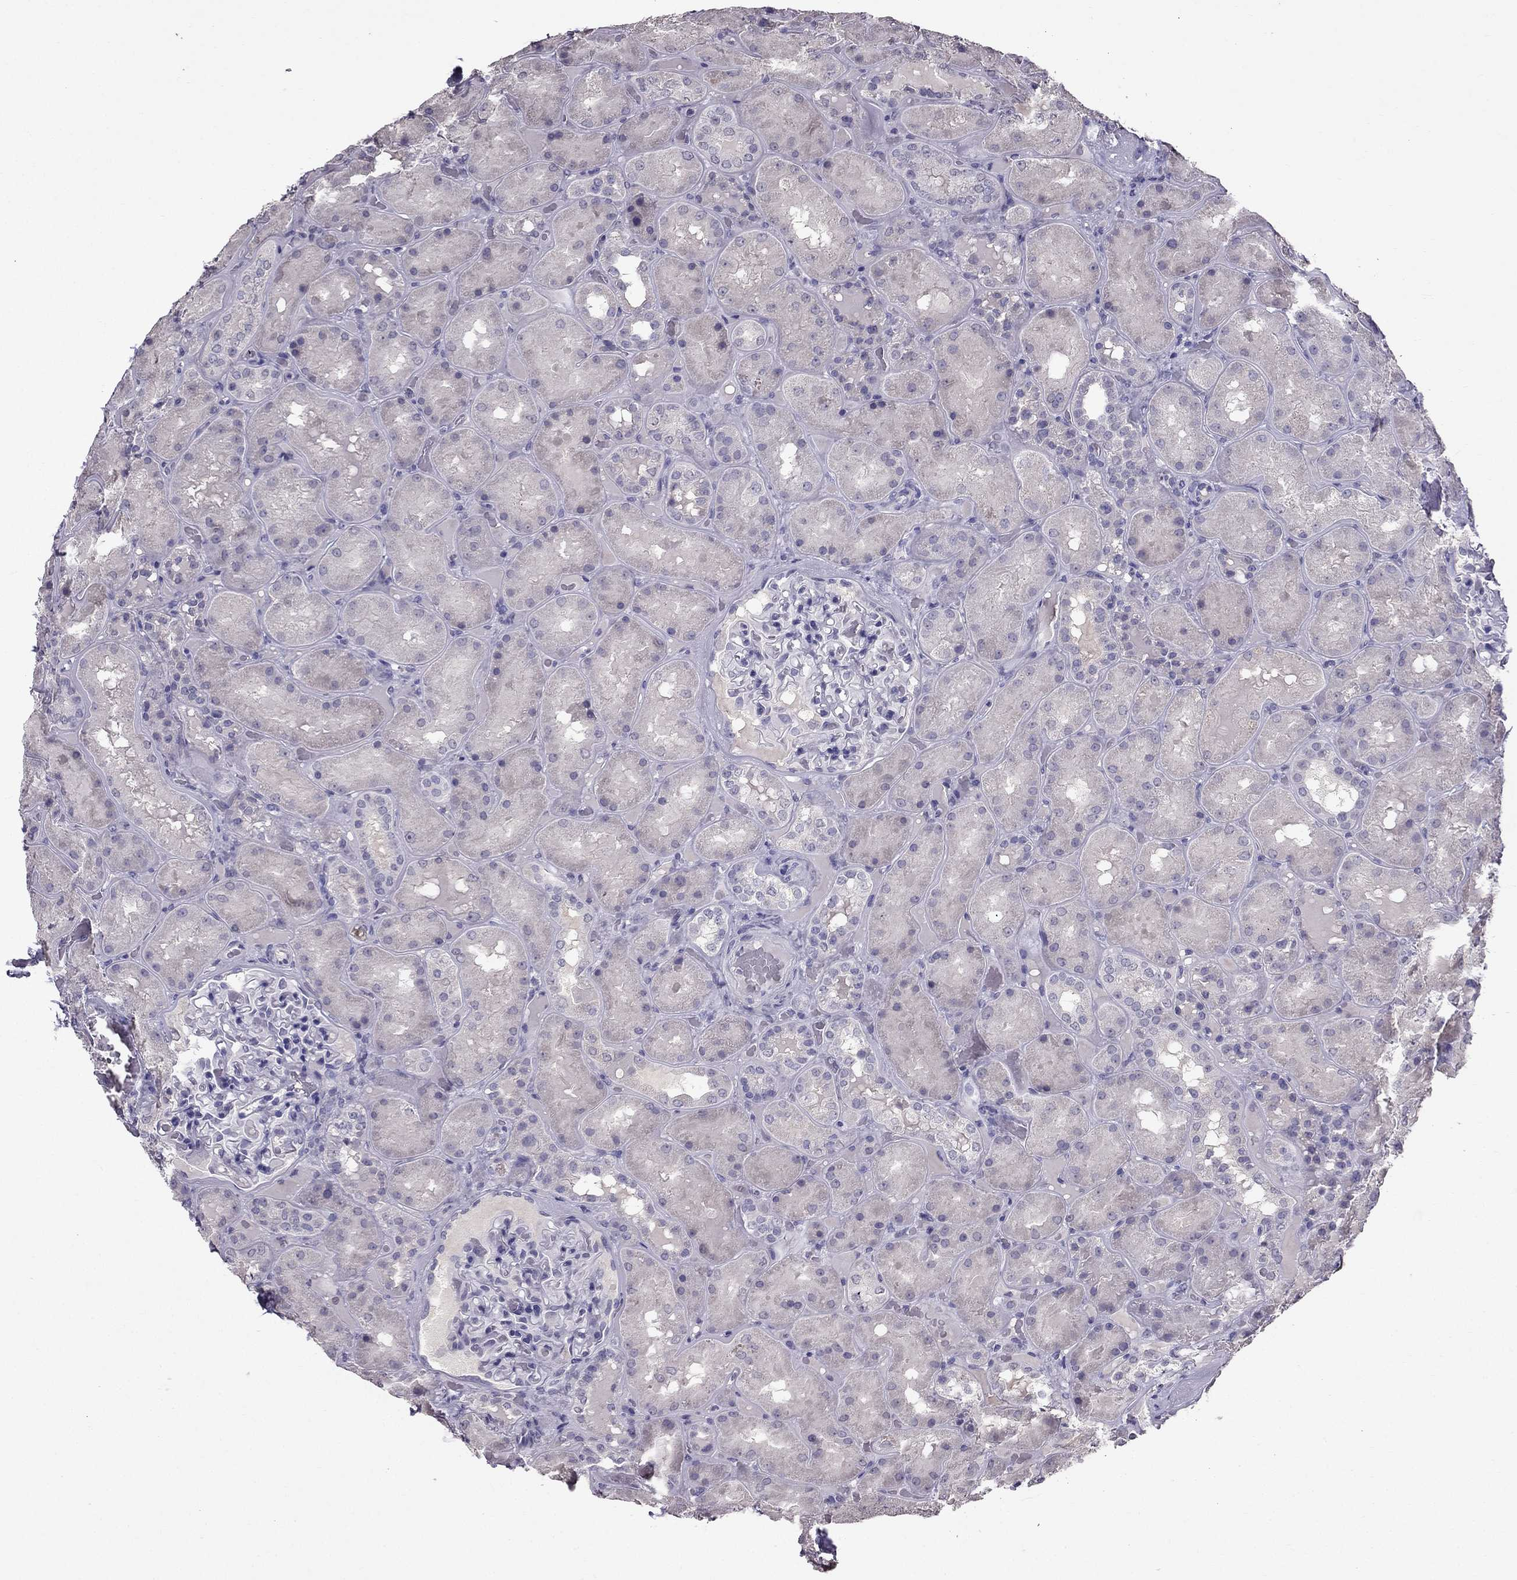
{"staining": {"intensity": "negative", "quantity": "none", "location": "none"}, "tissue": "kidney", "cell_type": "Cells in glomeruli", "image_type": "normal", "snomed": [{"axis": "morphology", "description": "Normal tissue, NOS"}, {"axis": "topography", "description": "Kidney"}], "caption": "Kidney stained for a protein using IHC shows no staining cells in glomeruli.", "gene": "ARHGAP11A", "patient": {"sex": "male", "age": 73}}